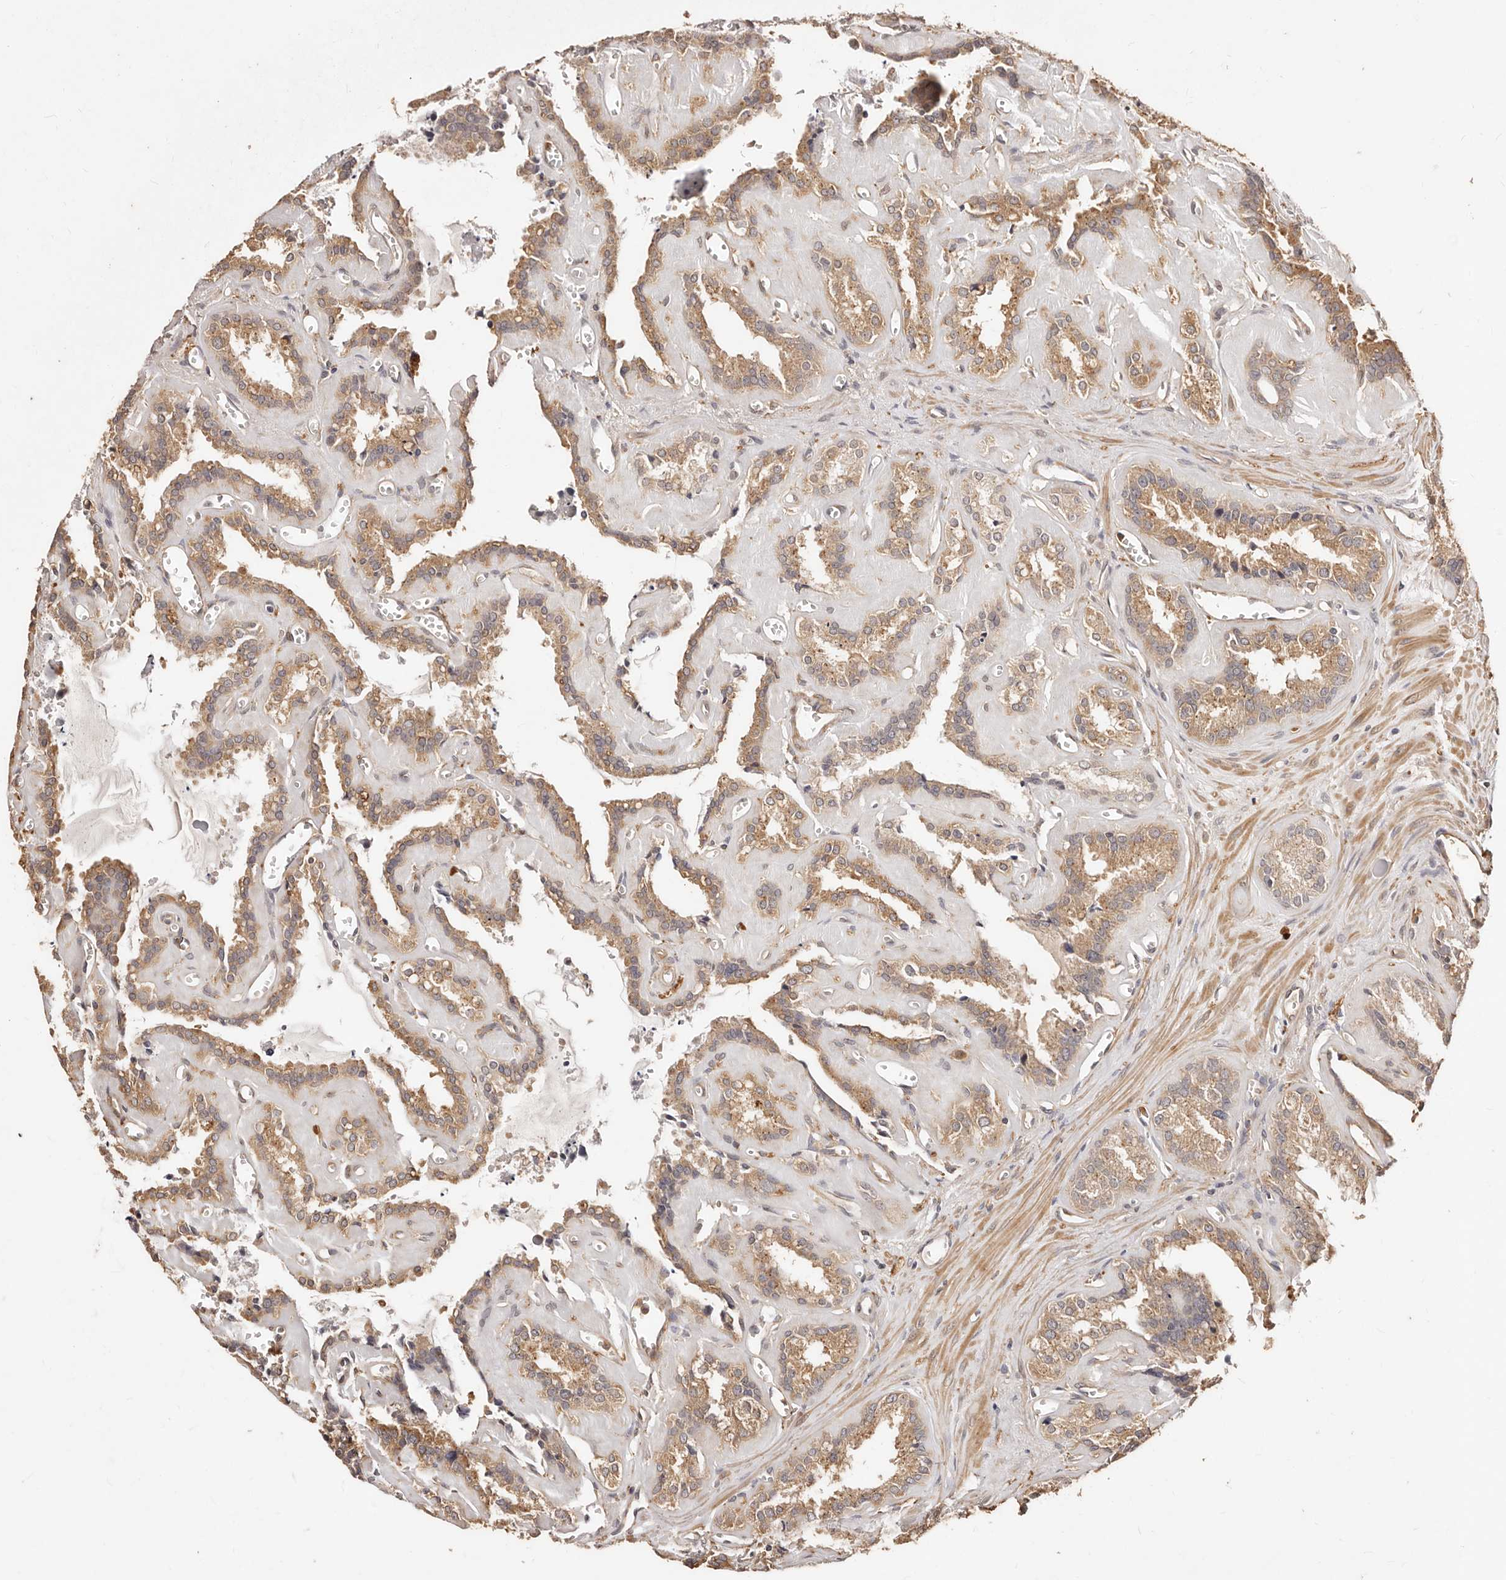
{"staining": {"intensity": "moderate", "quantity": ">75%", "location": "cytoplasmic/membranous"}, "tissue": "seminal vesicle", "cell_type": "Glandular cells", "image_type": "normal", "snomed": [{"axis": "morphology", "description": "Normal tissue, NOS"}, {"axis": "topography", "description": "Prostate"}, {"axis": "topography", "description": "Seminal veicle"}], "caption": "Protein analysis of benign seminal vesicle exhibits moderate cytoplasmic/membranous staining in about >75% of glandular cells.", "gene": "CCL14", "patient": {"sex": "male", "age": 59}}